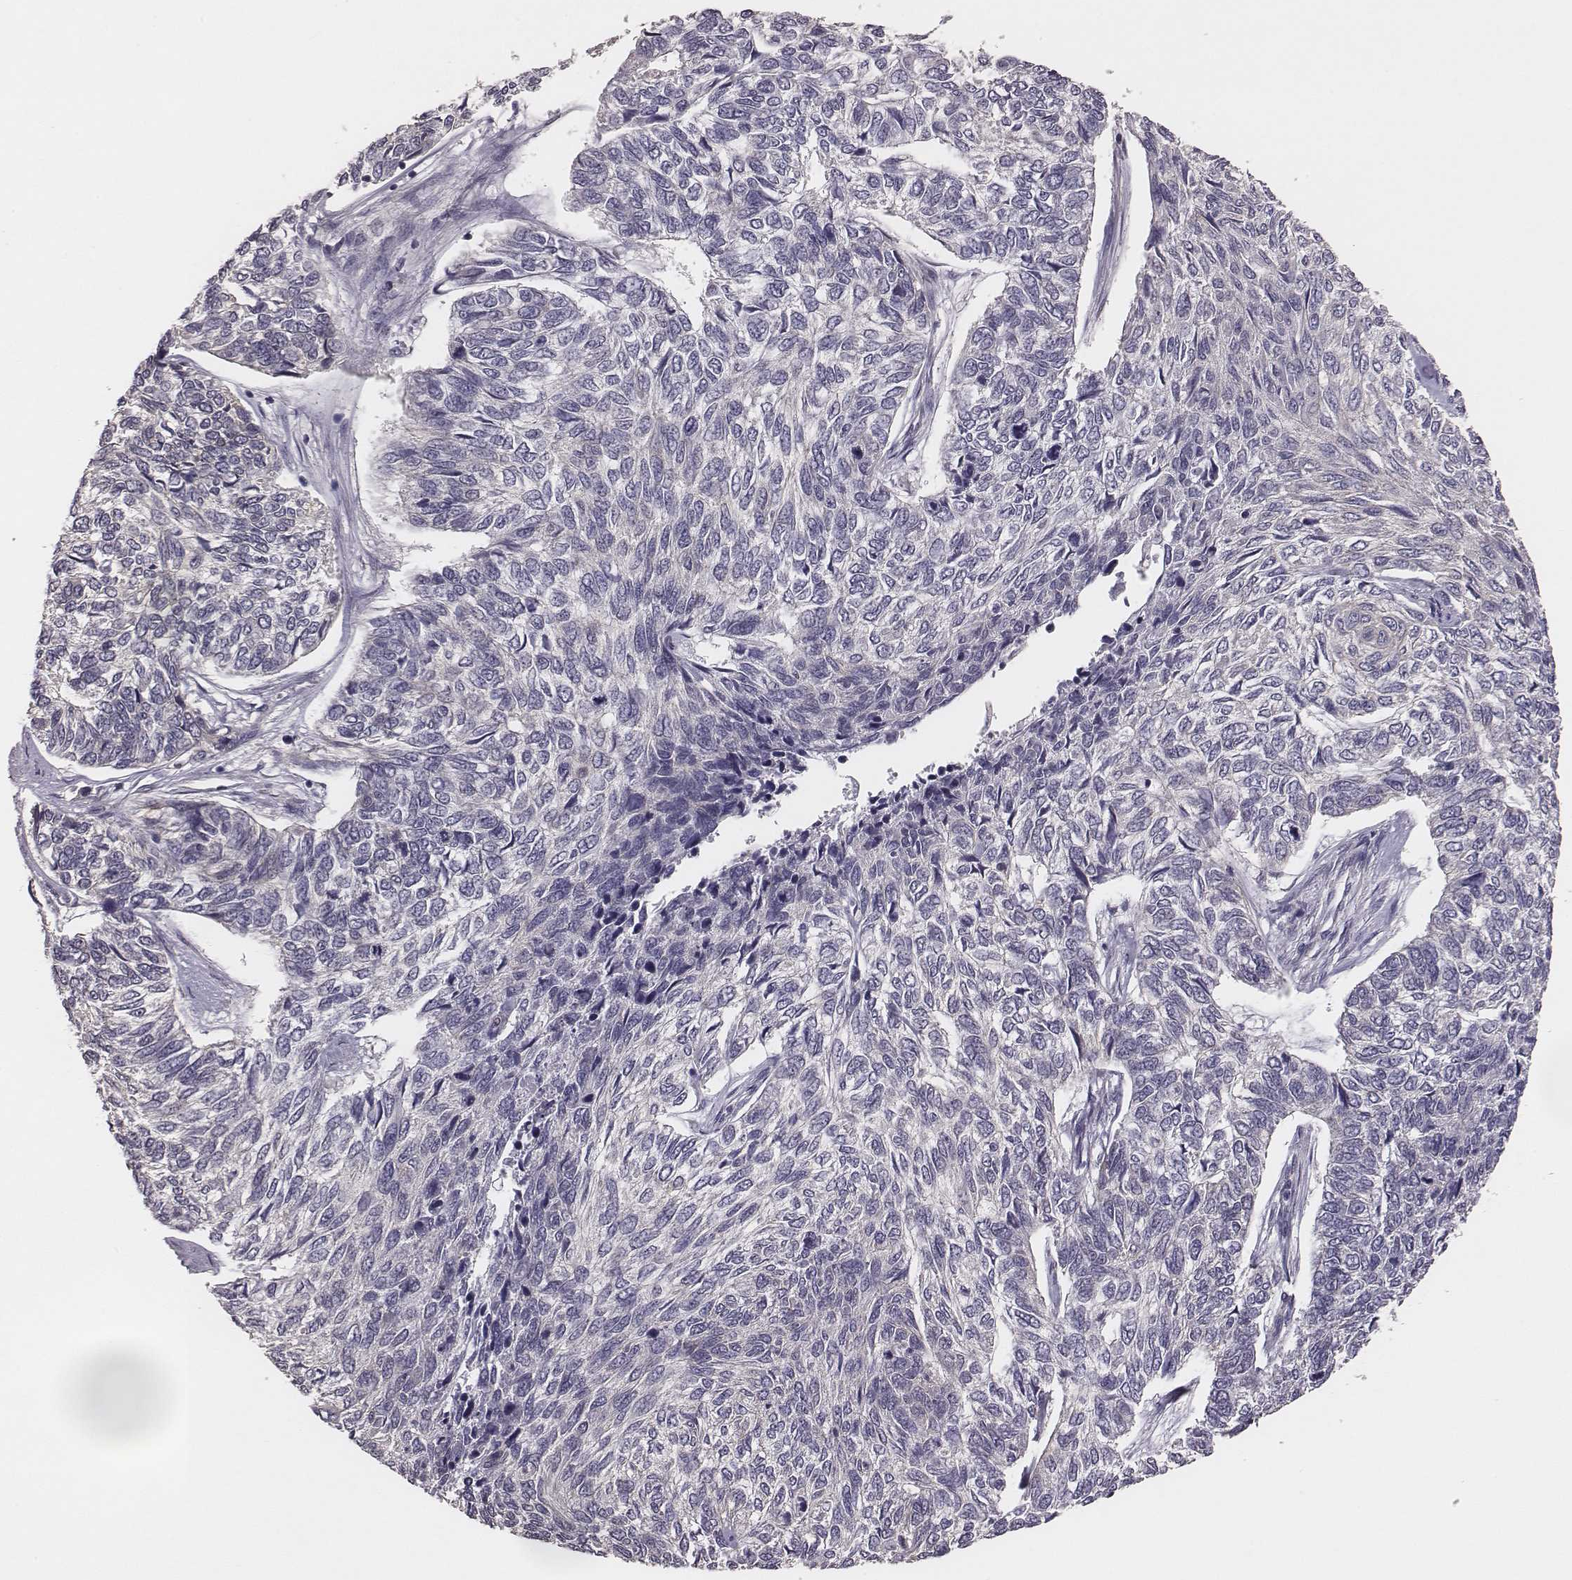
{"staining": {"intensity": "negative", "quantity": "none", "location": "none"}, "tissue": "skin cancer", "cell_type": "Tumor cells", "image_type": "cancer", "snomed": [{"axis": "morphology", "description": "Basal cell carcinoma"}, {"axis": "topography", "description": "Skin"}], "caption": "Photomicrograph shows no protein positivity in tumor cells of basal cell carcinoma (skin) tissue. (Brightfield microscopy of DAB (3,3'-diaminobenzidine) IHC at high magnification).", "gene": "SCARF1", "patient": {"sex": "female", "age": 65}}